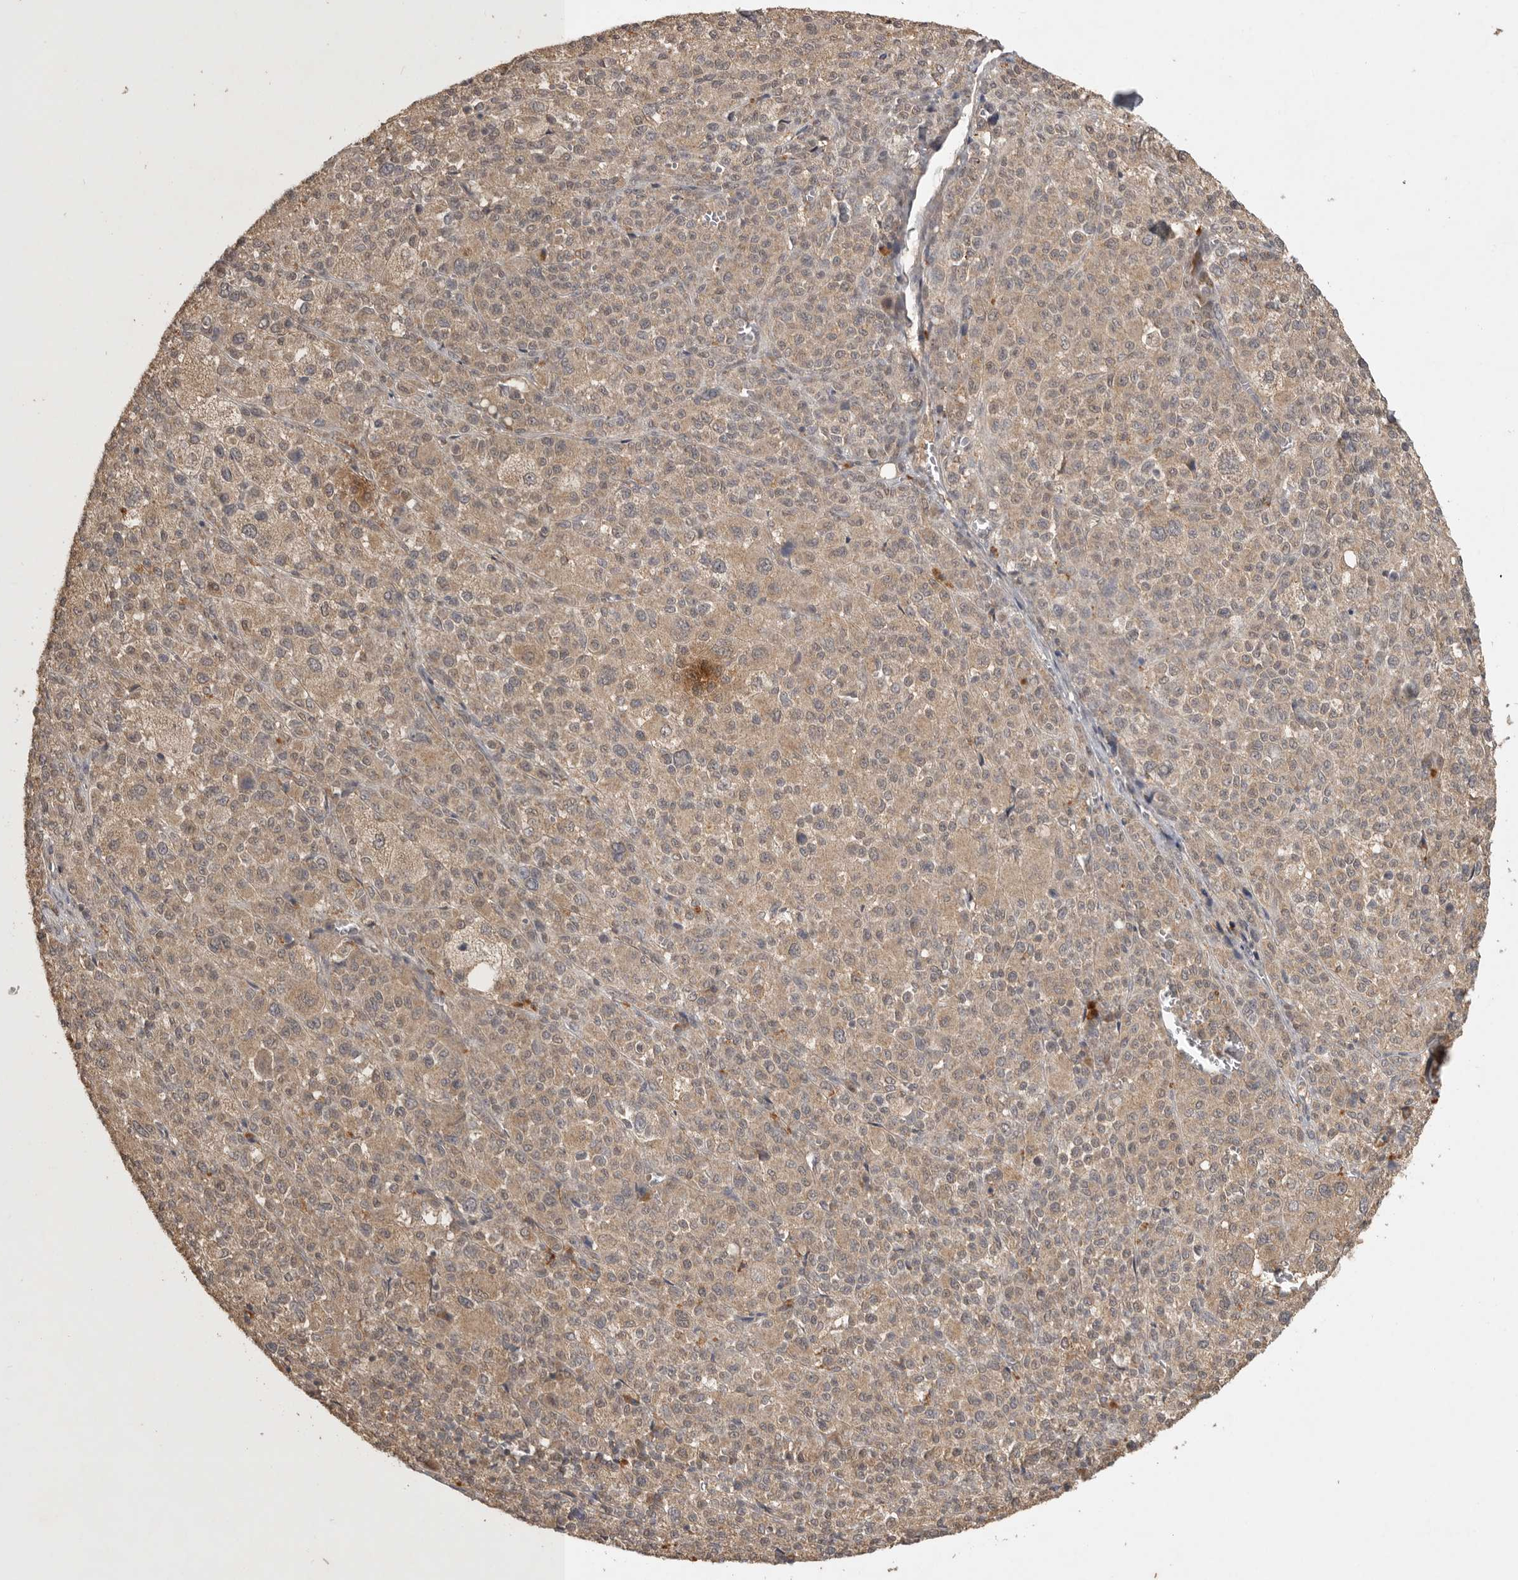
{"staining": {"intensity": "weak", "quantity": ">75%", "location": "cytoplasmic/membranous"}, "tissue": "melanoma", "cell_type": "Tumor cells", "image_type": "cancer", "snomed": [{"axis": "morphology", "description": "Malignant melanoma, Metastatic site"}, {"axis": "topography", "description": "Skin"}], "caption": "Malignant melanoma (metastatic site) stained with a brown dye reveals weak cytoplasmic/membranous positive positivity in about >75% of tumor cells.", "gene": "ADAMTS4", "patient": {"sex": "female", "age": 74}}